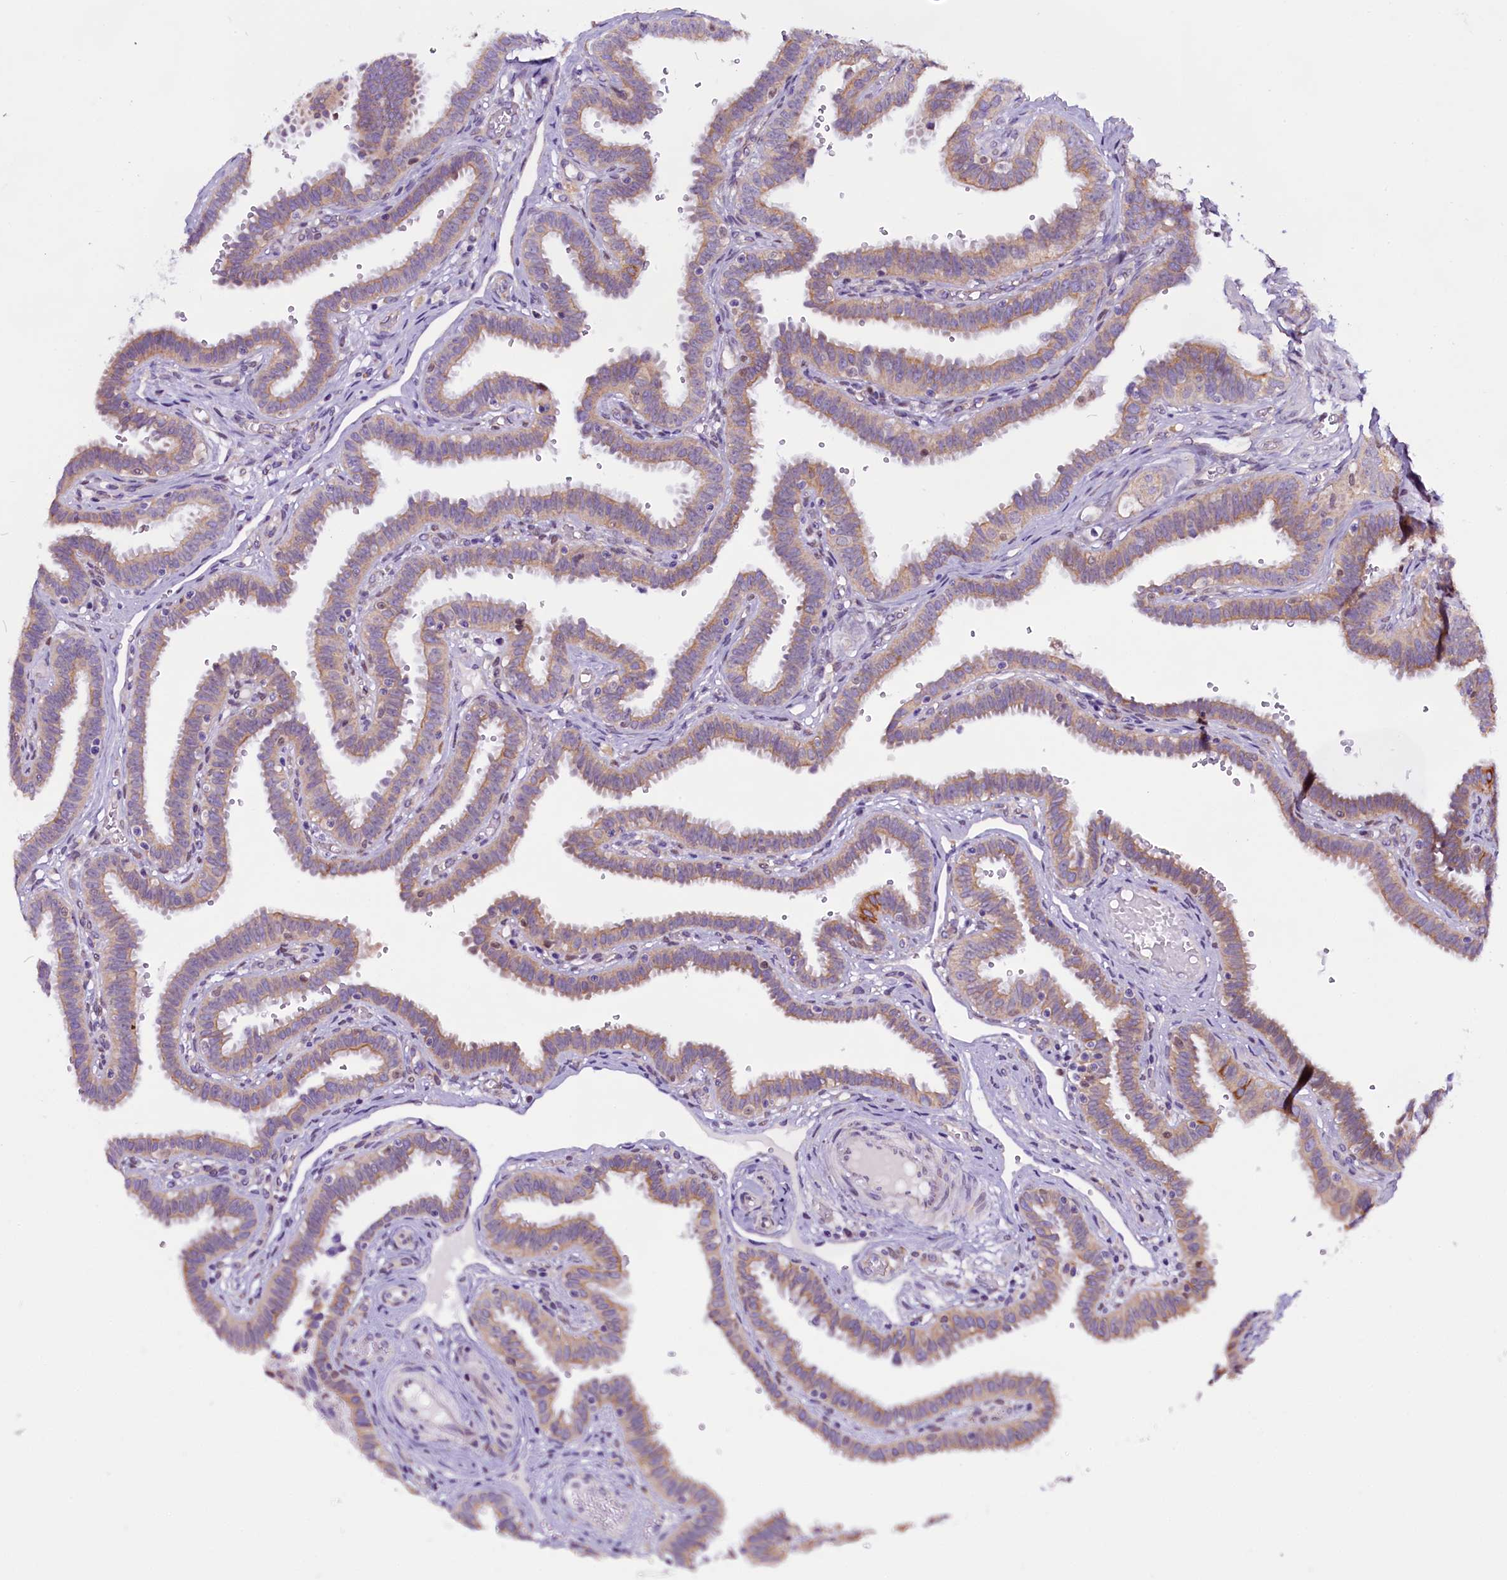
{"staining": {"intensity": "moderate", "quantity": "25%-75%", "location": "cytoplasmic/membranous"}, "tissue": "fallopian tube", "cell_type": "Glandular cells", "image_type": "normal", "snomed": [{"axis": "morphology", "description": "Normal tissue, NOS"}, {"axis": "topography", "description": "Fallopian tube"}], "caption": "Glandular cells exhibit medium levels of moderate cytoplasmic/membranous positivity in about 25%-75% of cells in unremarkable human fallopian tube. (brown staining indicates protein expression, while blue staining denotes nuclei).", "gene": "UACA", "patient": {"sex": "female", "age": 37}}